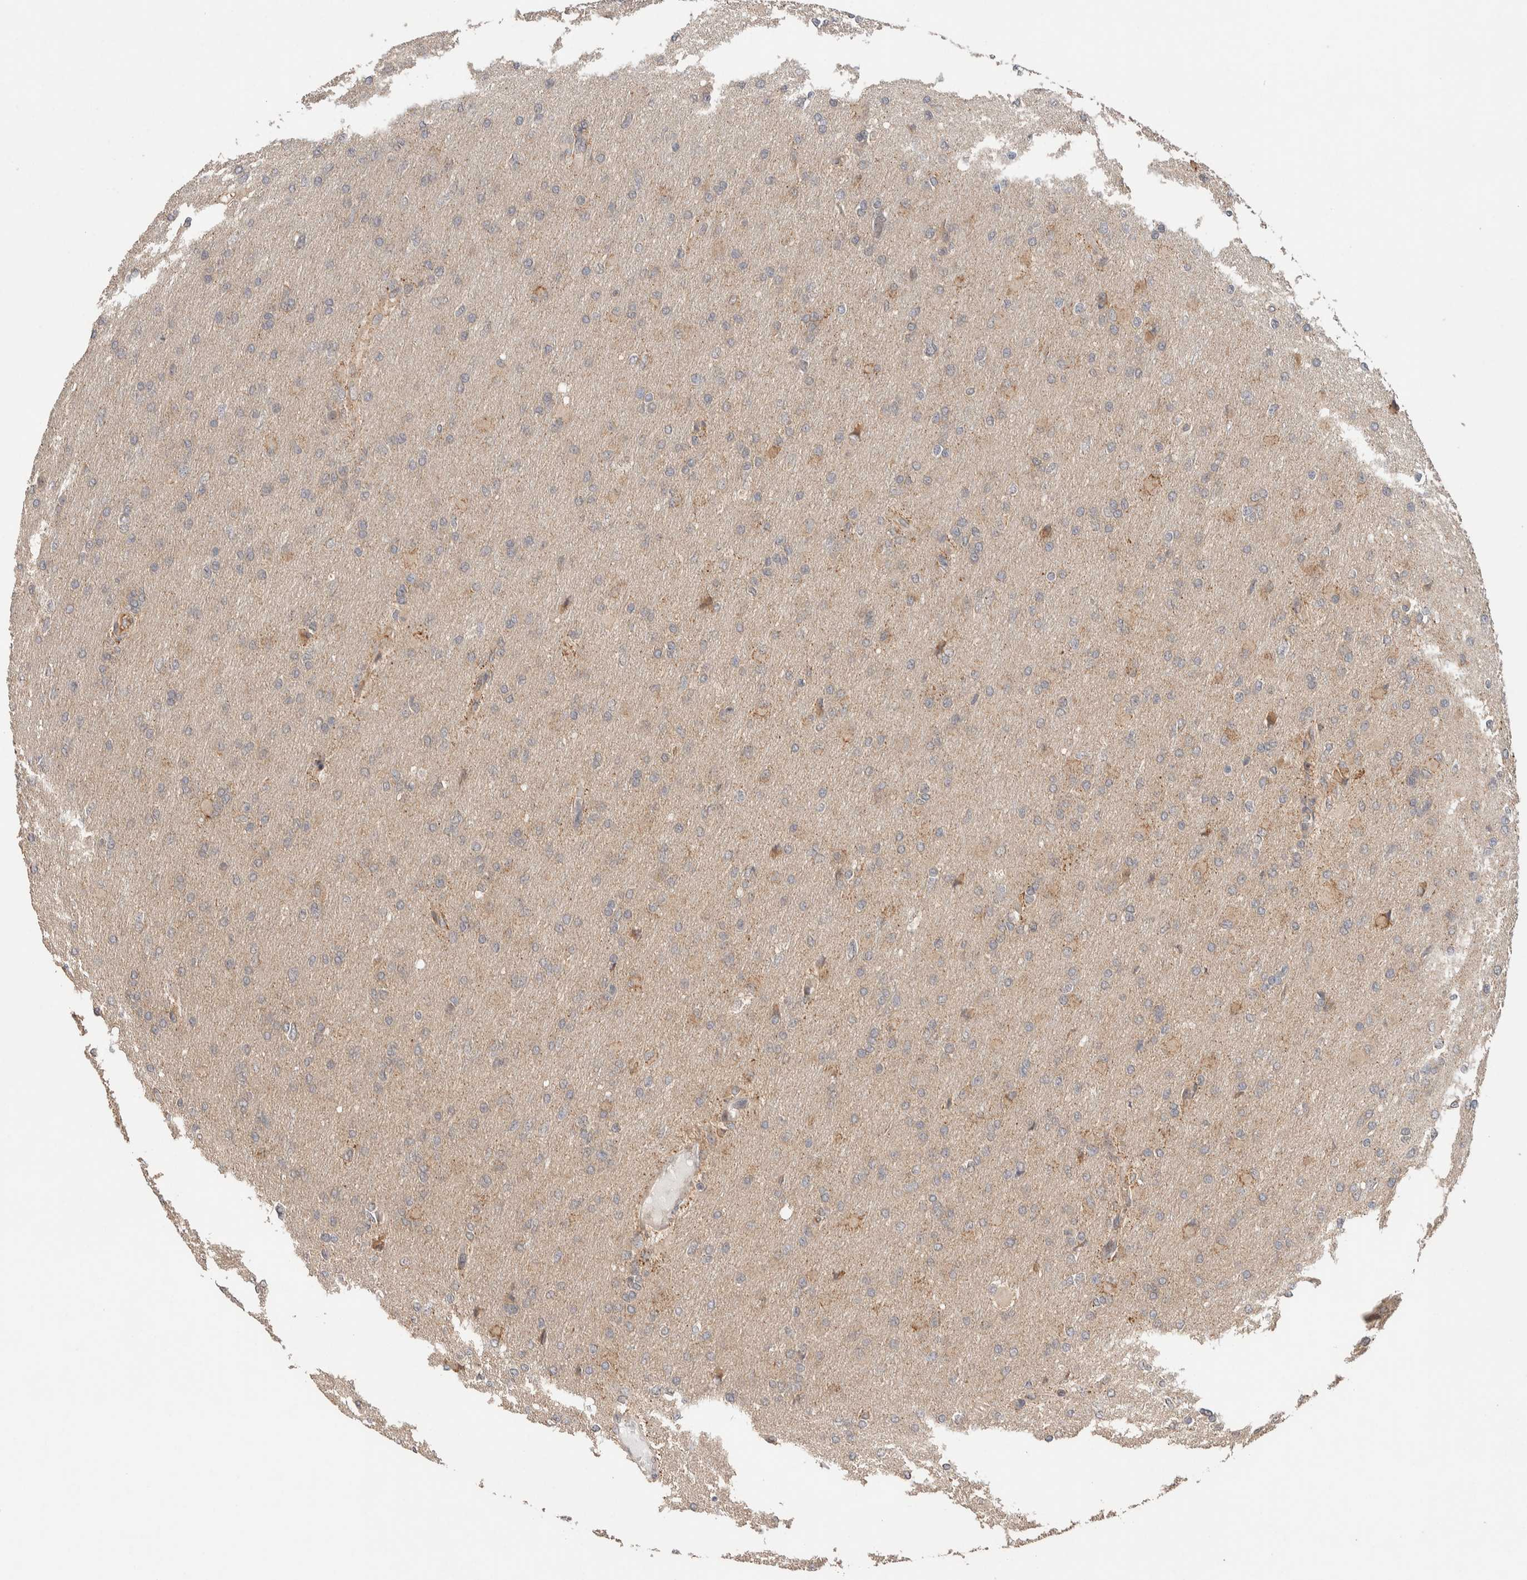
{"staining": {"intensity": "weak", "quantity": "<25%", "location": "cytoplasmic/membranous"}, "tissue": "glioma", "cell_type": "Tumor cells", "image_type": "cancer", "snomed": [{"axis": "morphology", "description": "Glioma, malignant, High grade"}, {"axis": "topography", "description": "Cerebral cortex"}], "caption": "Tumor cells show no significant staining in glioma.", "gene": "PRDM15", "patient": {"sex": "female", "age": 36}}